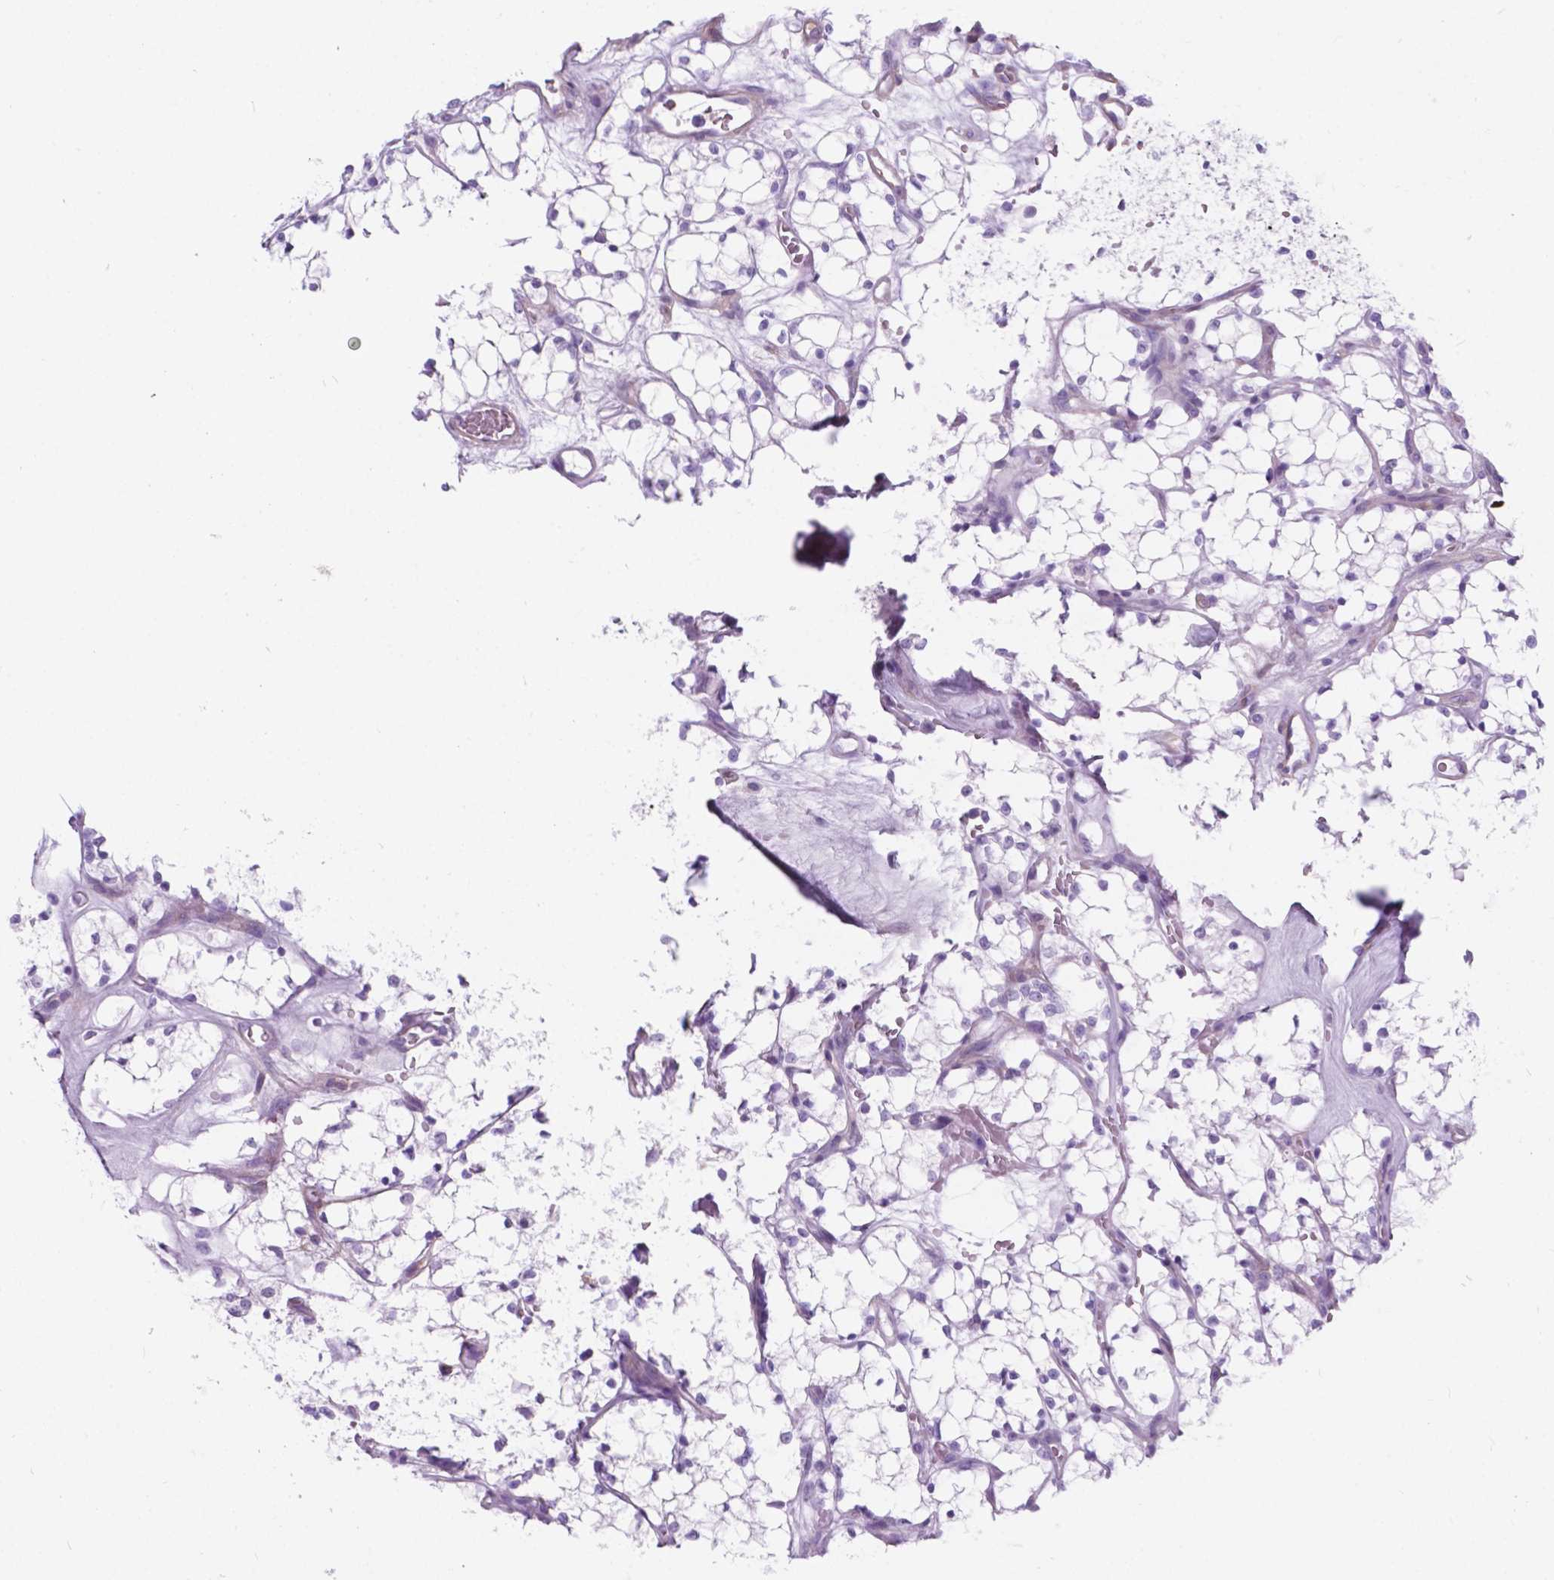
{"staining": {"intensity": "negative", "quantity": "none", "location": "none"}, "tissue": "renal cancer", "cell_type": "Tumor cells", "image_type": "cancer", "snomed": [{"axis": "morphology", "description": "Adenocarcinoma, NOS"}, {"axis": "topography", "description": "Kidney"}], "caption": "A histopathology image of renal cancer (adenocarcinoma) stained for a protein demonstrates no brown staining in tumor cells.", "gene": "KIAA0040", "patient": {"sex": "female", "age": 69}}